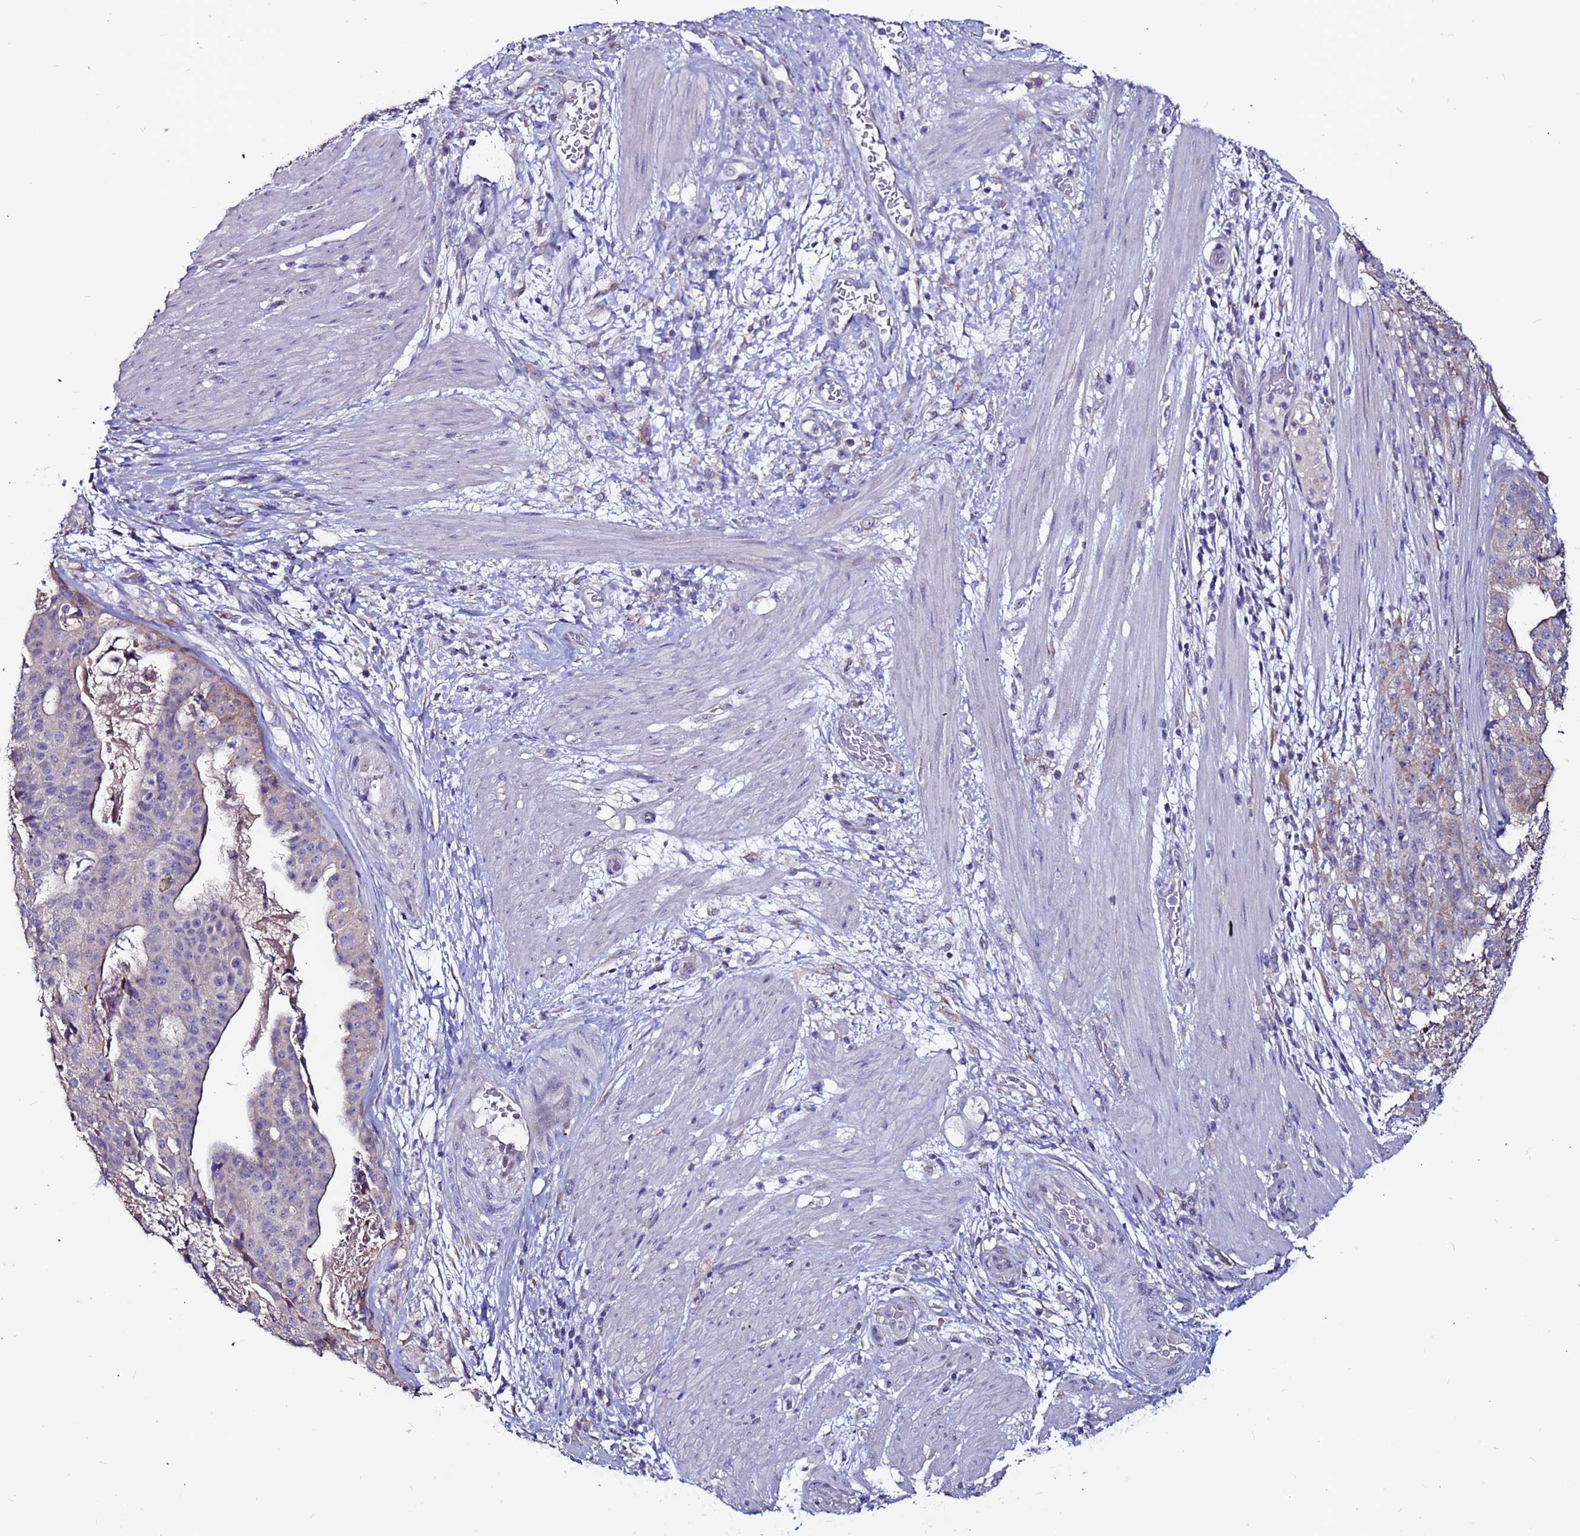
{"staining": {"intensity": "weak", "quantity": "<25%", "location": "cytoplasmic/membranous"}, "tissue": "stomach cancer", "cell_type": "Tumor cells", "image_type": "cancer", "snomed": [{"axis": "morphology", "description": "Adenocarcinoma, NOS"}, {"axis": "topography", "description": "Stomach"}], "caption": "This is a photomicrograph of immunohistochemistry staining of stomach cancer, which shows no staining in tumor cells.", "gene": "SLC44A3", "patient": {"sex": "male", "age": 48}}